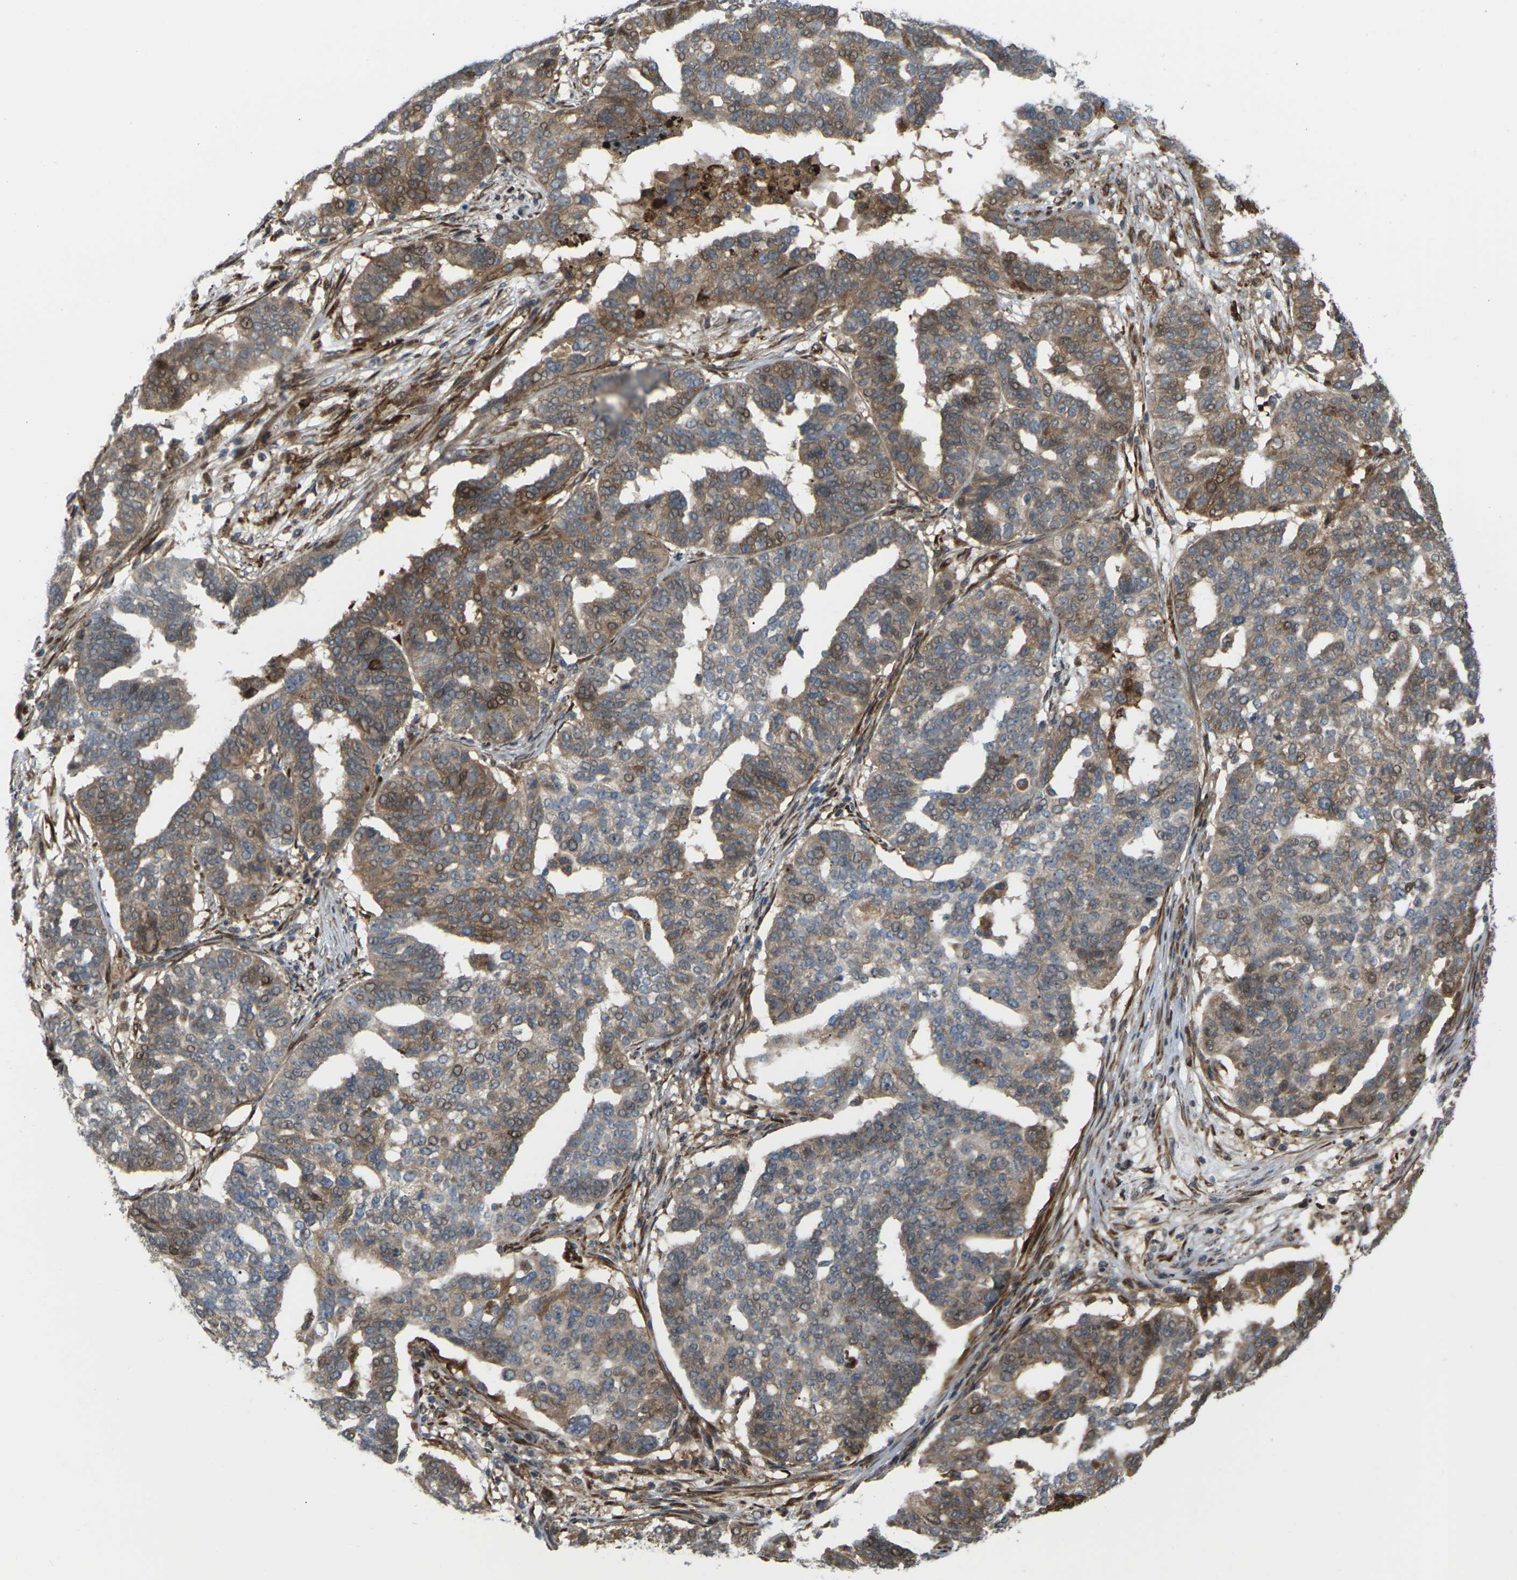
{"staining": {"intensity": "moderate", "quantity": ">75%", "location": "cytoplasmic/membranous,nuclear"}, "tissue": "ovarian cancer", "cell_type": "Tumor cells", "image_type": "cancer", "snomed": [{"axis": "morphology", "description": "Cystadenocarcinoma, serous, NOS"}, {"axis": "topography", "description": "Ovary"}], "caption": "Protein positivity by immunohistochemistry (IHC) displays moderate cytoplasmic/membranous and nuclear expression in approximately >75% of tumor cells in ovarian serous cystadenocarcinoma. (DAB (3,3'-diaminobenzidine) IHC, brown staining for protein, blue staining for nuclei).", "gene": "ROBO1", "patient": {"sex": "female", "age": 59}}